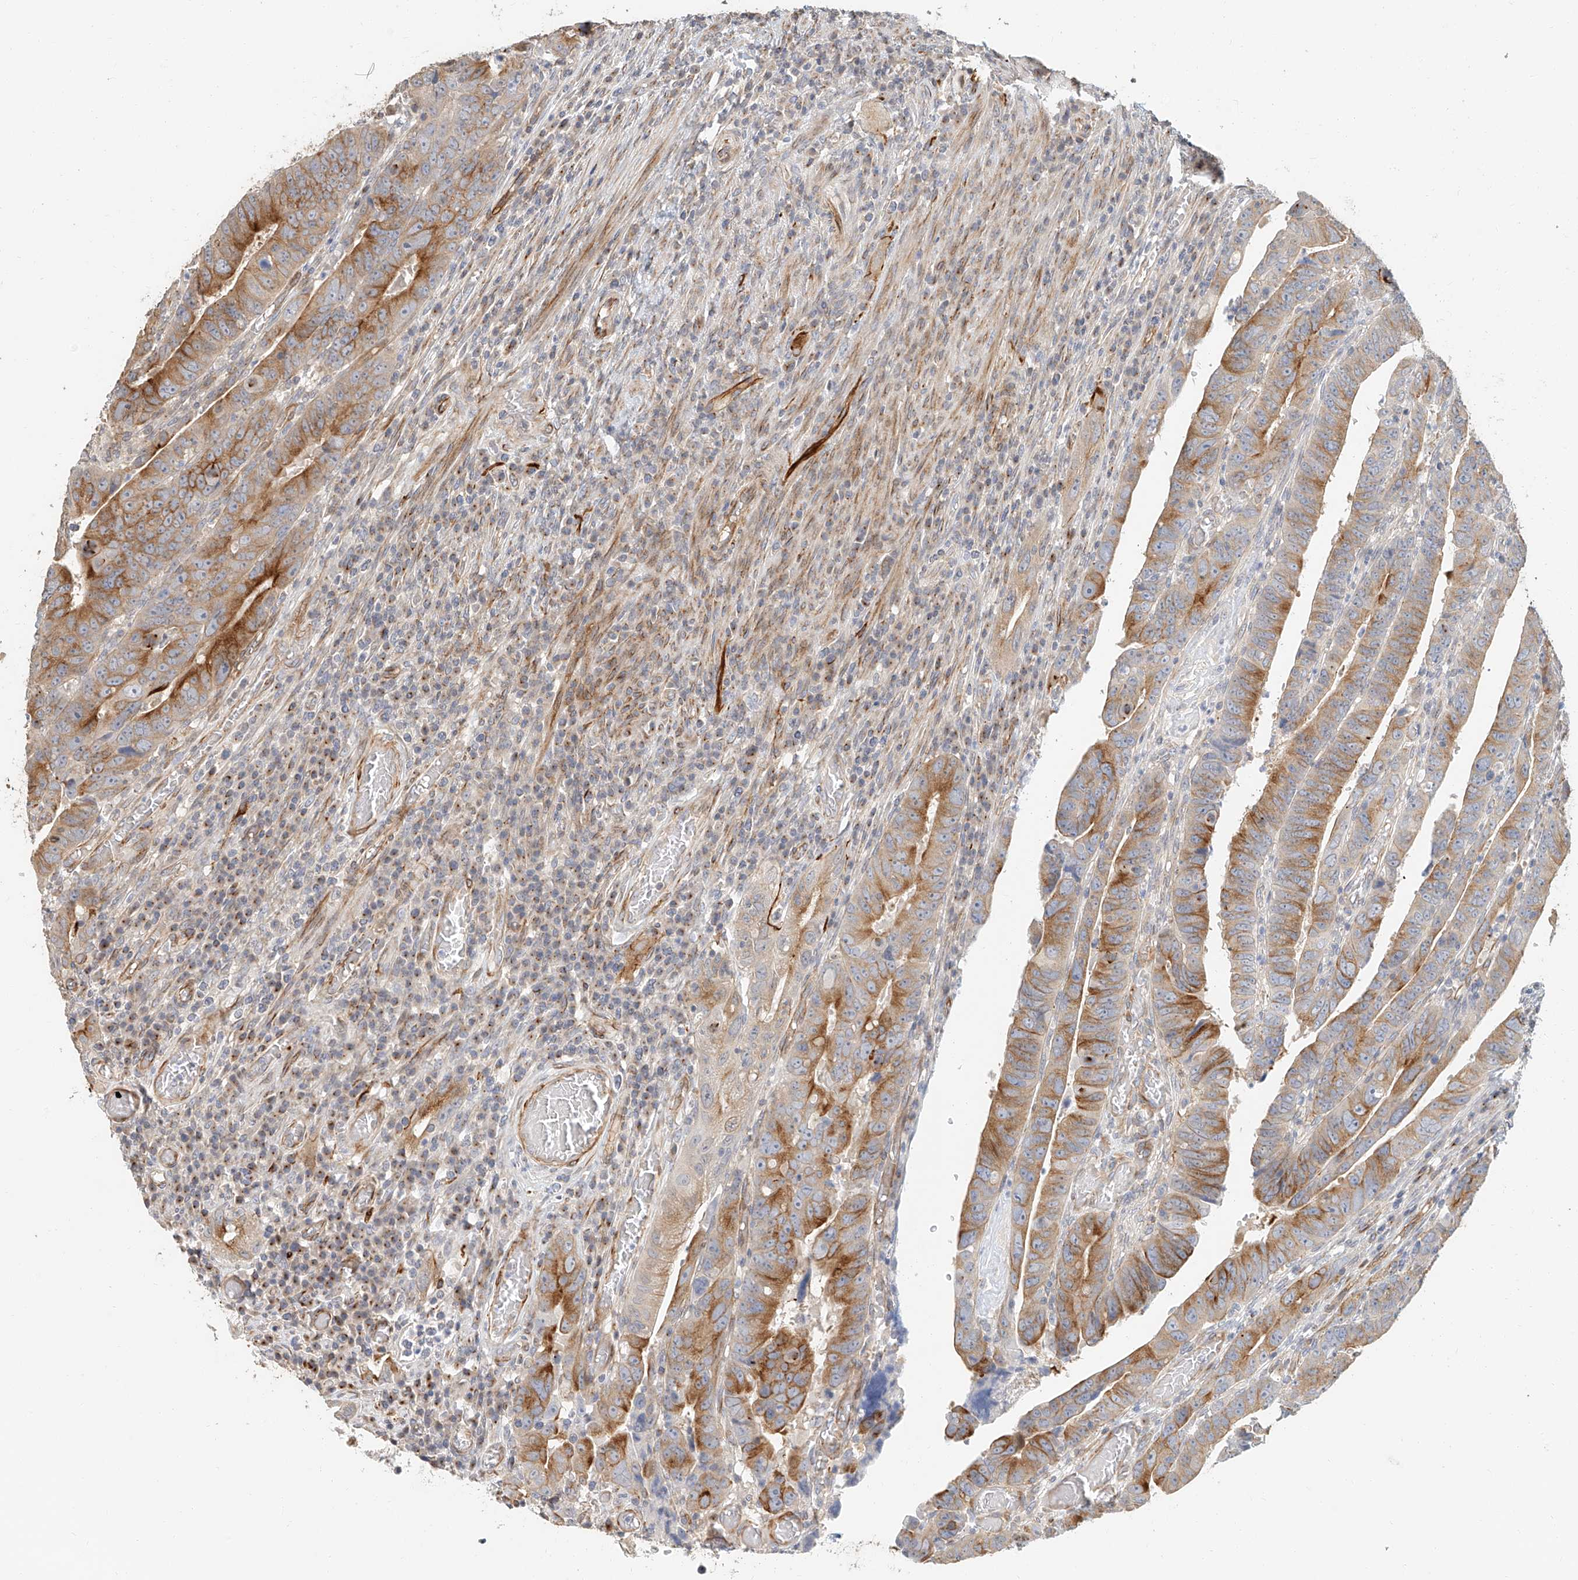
{"staining": {"intensity": "moderate", "quantity": "25%-75%", "location": "cytoplasmic/membranous"}, "tissue": "colorectal cancer", "cell_type": "Tumor cells", "image_type": "cancer", "snomed": [{"axis": "morphology", "description": "Normal tissue, NOS"}, {"axis": "morphology", "description": "Adenocarcinoma, NOS"}, {"axis": "topography", "description": "Rectum"}], "caption": "Human colorectal cancer (adenocarcinoma) stained with a brown dye exhibits moderate cytoplasmic/membranous positive staining in about 25%-75% of tumor cells.", "gene": "NAP1L1", "patient": {"sex": "female", "age": 65}}